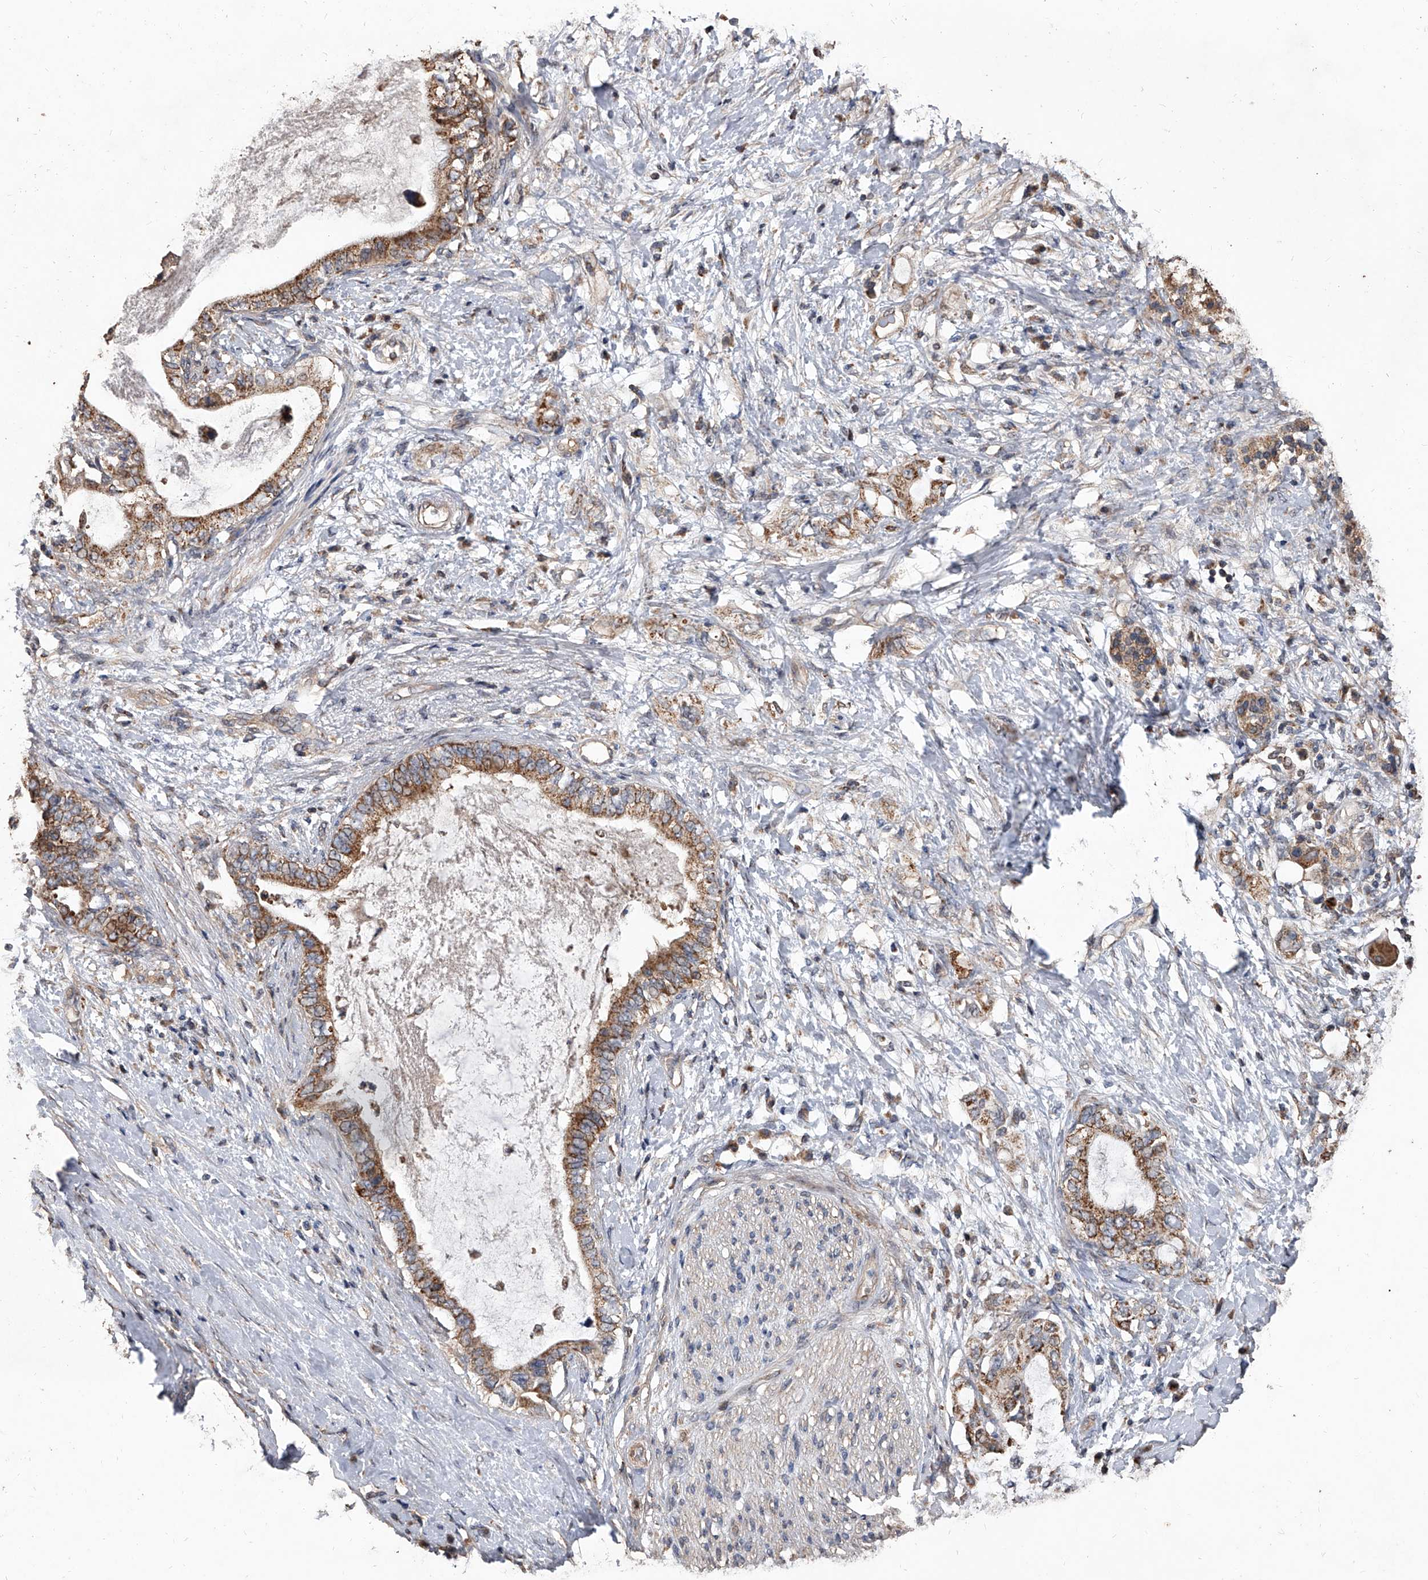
{"staining": {"intensity": "moderate", "quantity": ">75%", "location": "cytoplasmic/membranous"}, "tissue": "pancreatic cancer", "cell_type": "Tumor cells", "image_type": "cancer", "snomed": [{"axis": "morphology", "description": "Adenocarcinoma, NOS"}, {"axis": "topography", "description": "Pancreas"}], "caption": "Pancreatic adenocarcinoma was stained to show a protein in brown. There is medium levels of moderate cytoplasmic/membranous staining in approximately >75% of tumor cells.", "gene": "LTV1", "patient": {"sex": "female", "age": 56}}